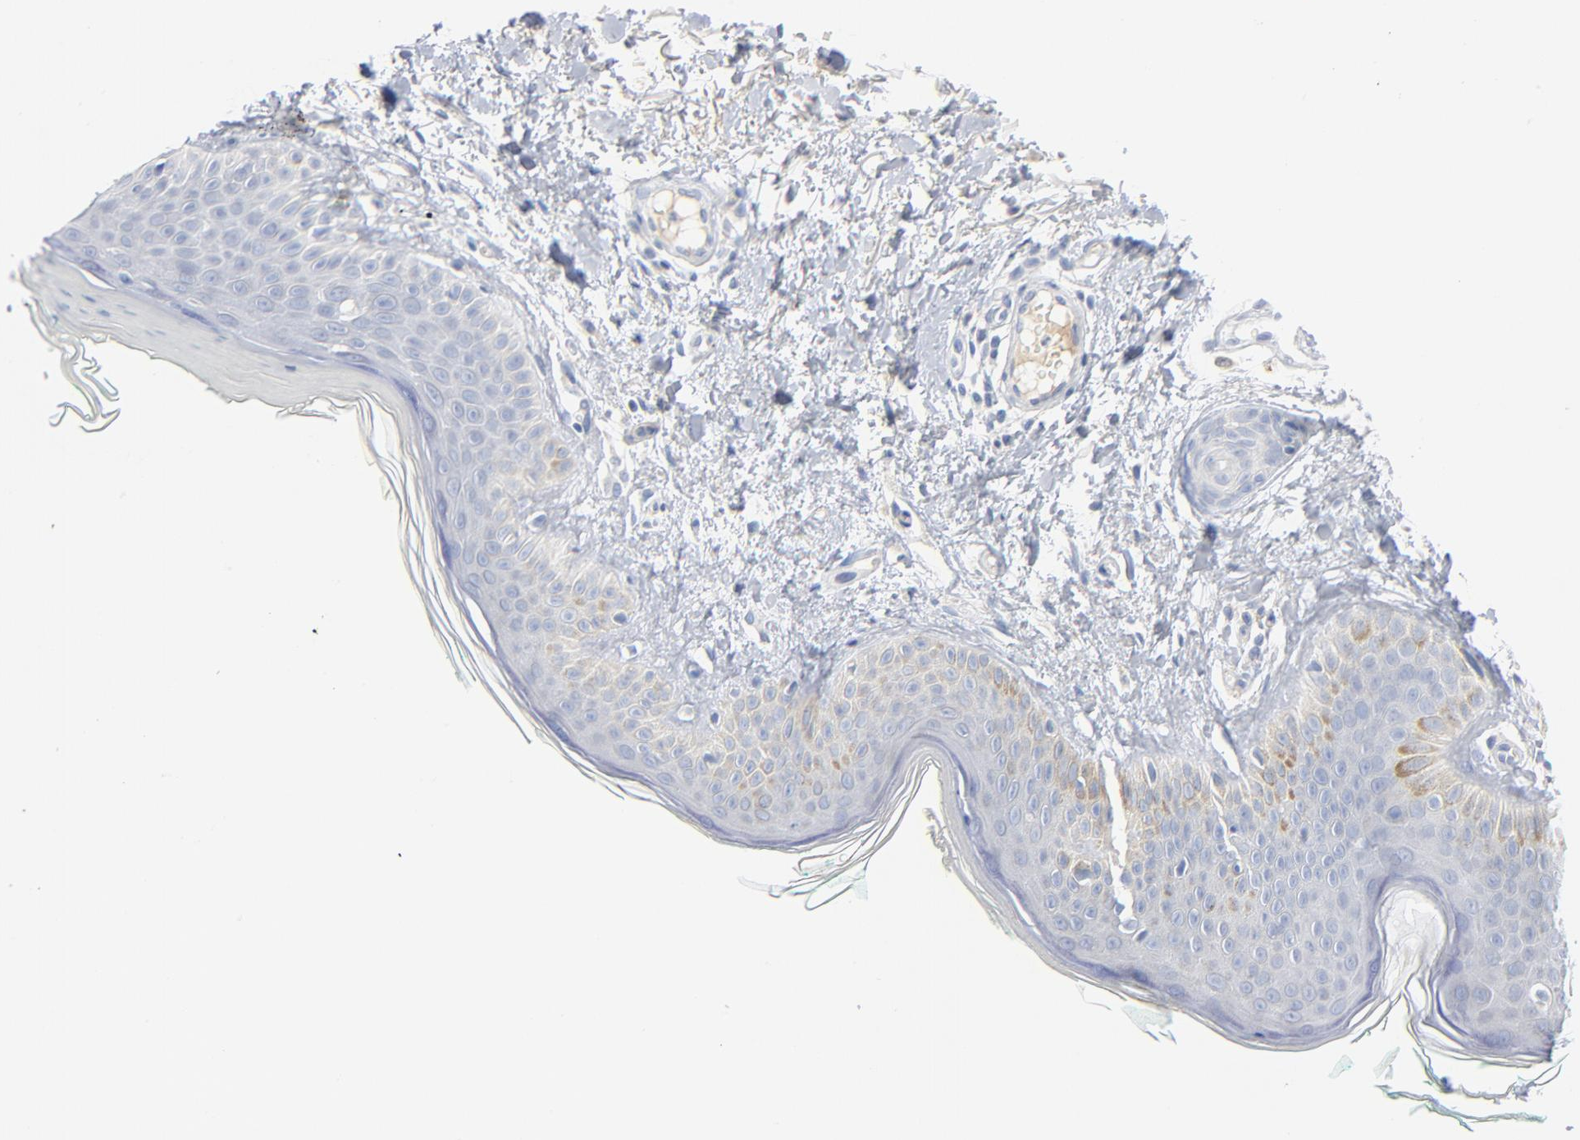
{"staining": {"intensity": "negative", "quantity": "none", "location": "none"}, "tissue": "skin", "cell_type": "Fibroblasts", "image_type": "normal", "snomed": [{"axis": "morphology", "description": "Normal tissue, NOS"}, {"axis": "topography", "description": "Skin"}], "caption": "DAB immunohistochemical staining of unremarkable human skin displays no significant staining in fibroblasts.", "gene": "GZMB", "patient": {"sex": "male", "age": 71}}